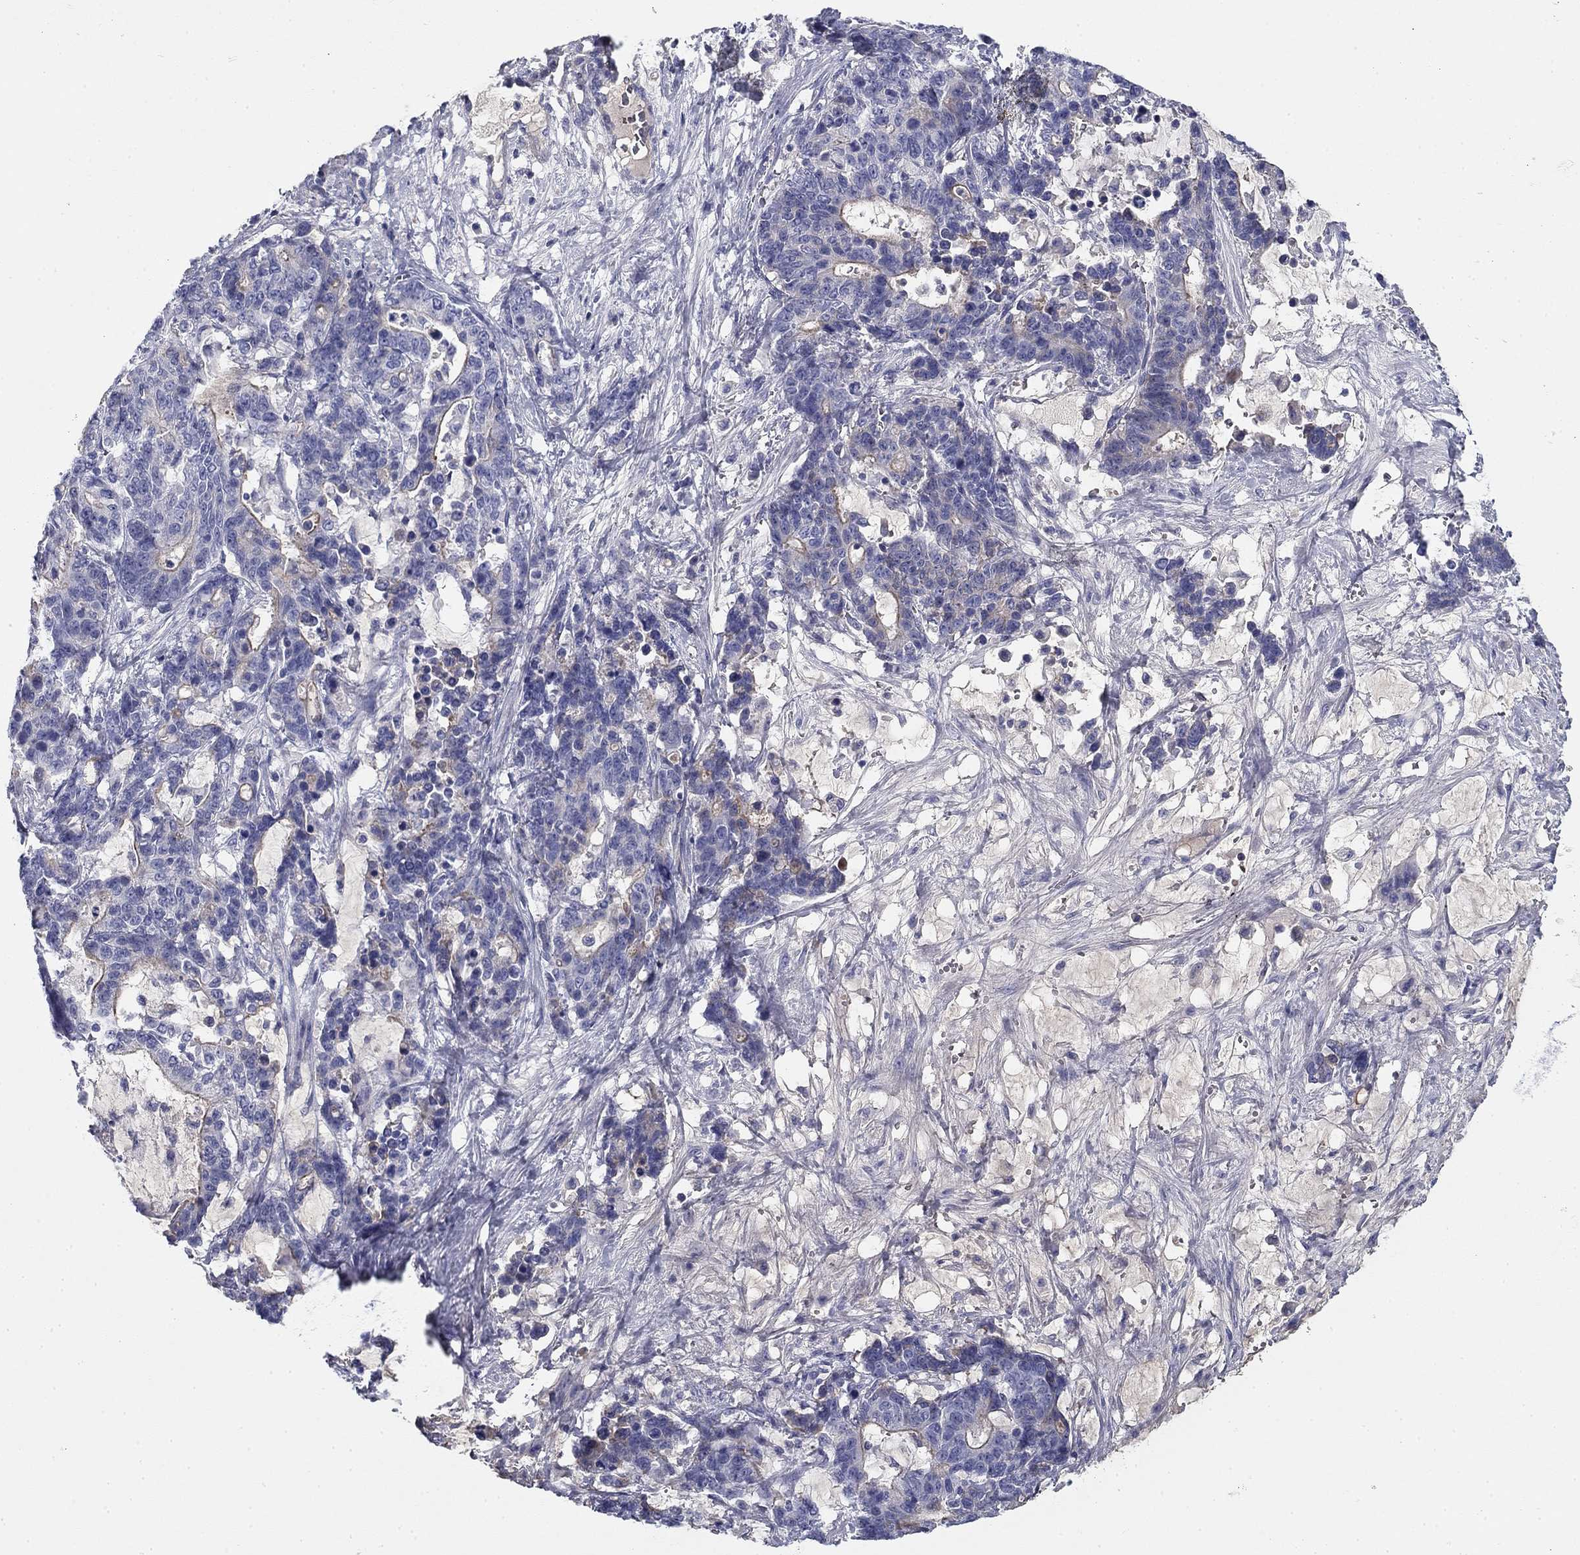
{"staining": {"intensity": "negative", "quantity": "none", "location": "none"}, "tissue": "stomach cancer", "cell_type": "Tumor cells", "image_type": "cancer", "snomed": [{"axis": "morphology", "description": "Normal tissue, NOS"}, {"axis": "morphology", "description": "Adenocarcinoma, NOS"}, {"axis": "topography", "description": "Stomach"}], "caption": "Stomach cancer (adenocarcinoma) stained for a protein using immunohistochemistry (IHC) shows no staining tumor cells.", "gene": "CPLX4", "patient": {"sex": "female", "age": 64}}